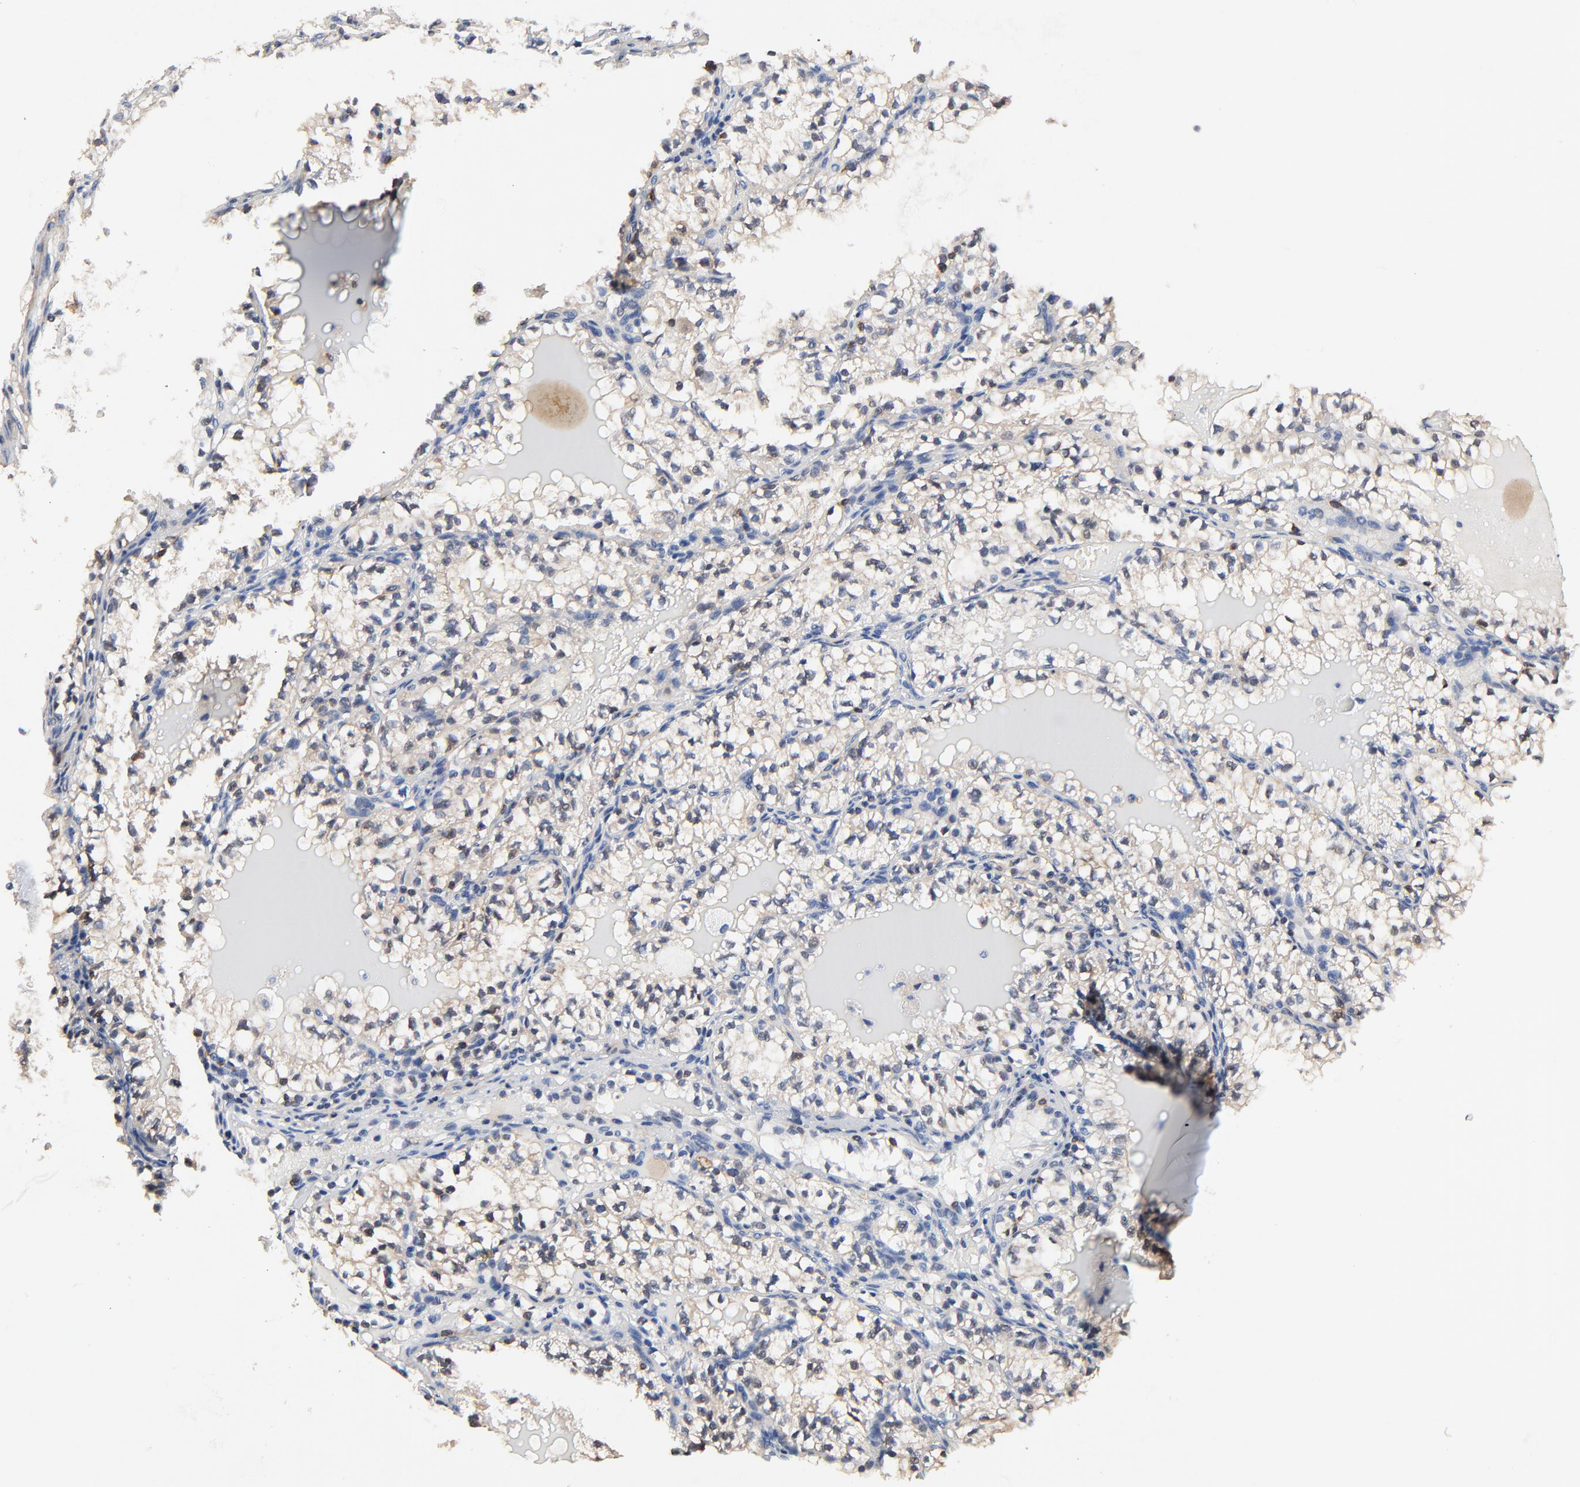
{"staining": {"intensity": "negative", "quantity": "none", "location": "none"}, "tissue": "renal cancer", "cell_type": "Tumor cells", "image_type": "cancer", "snomed": [{"axis": "morphology", "description": "Adenocarcinoma, NOS"}, {"axis": "topography", "description": "Kidney"}], "caption": "A micrograph of human renal adenocarcinoma is negative for staining in tumor cells.", "gene": "SKAP1", "patient": {"sex": "male", "age": 61}}